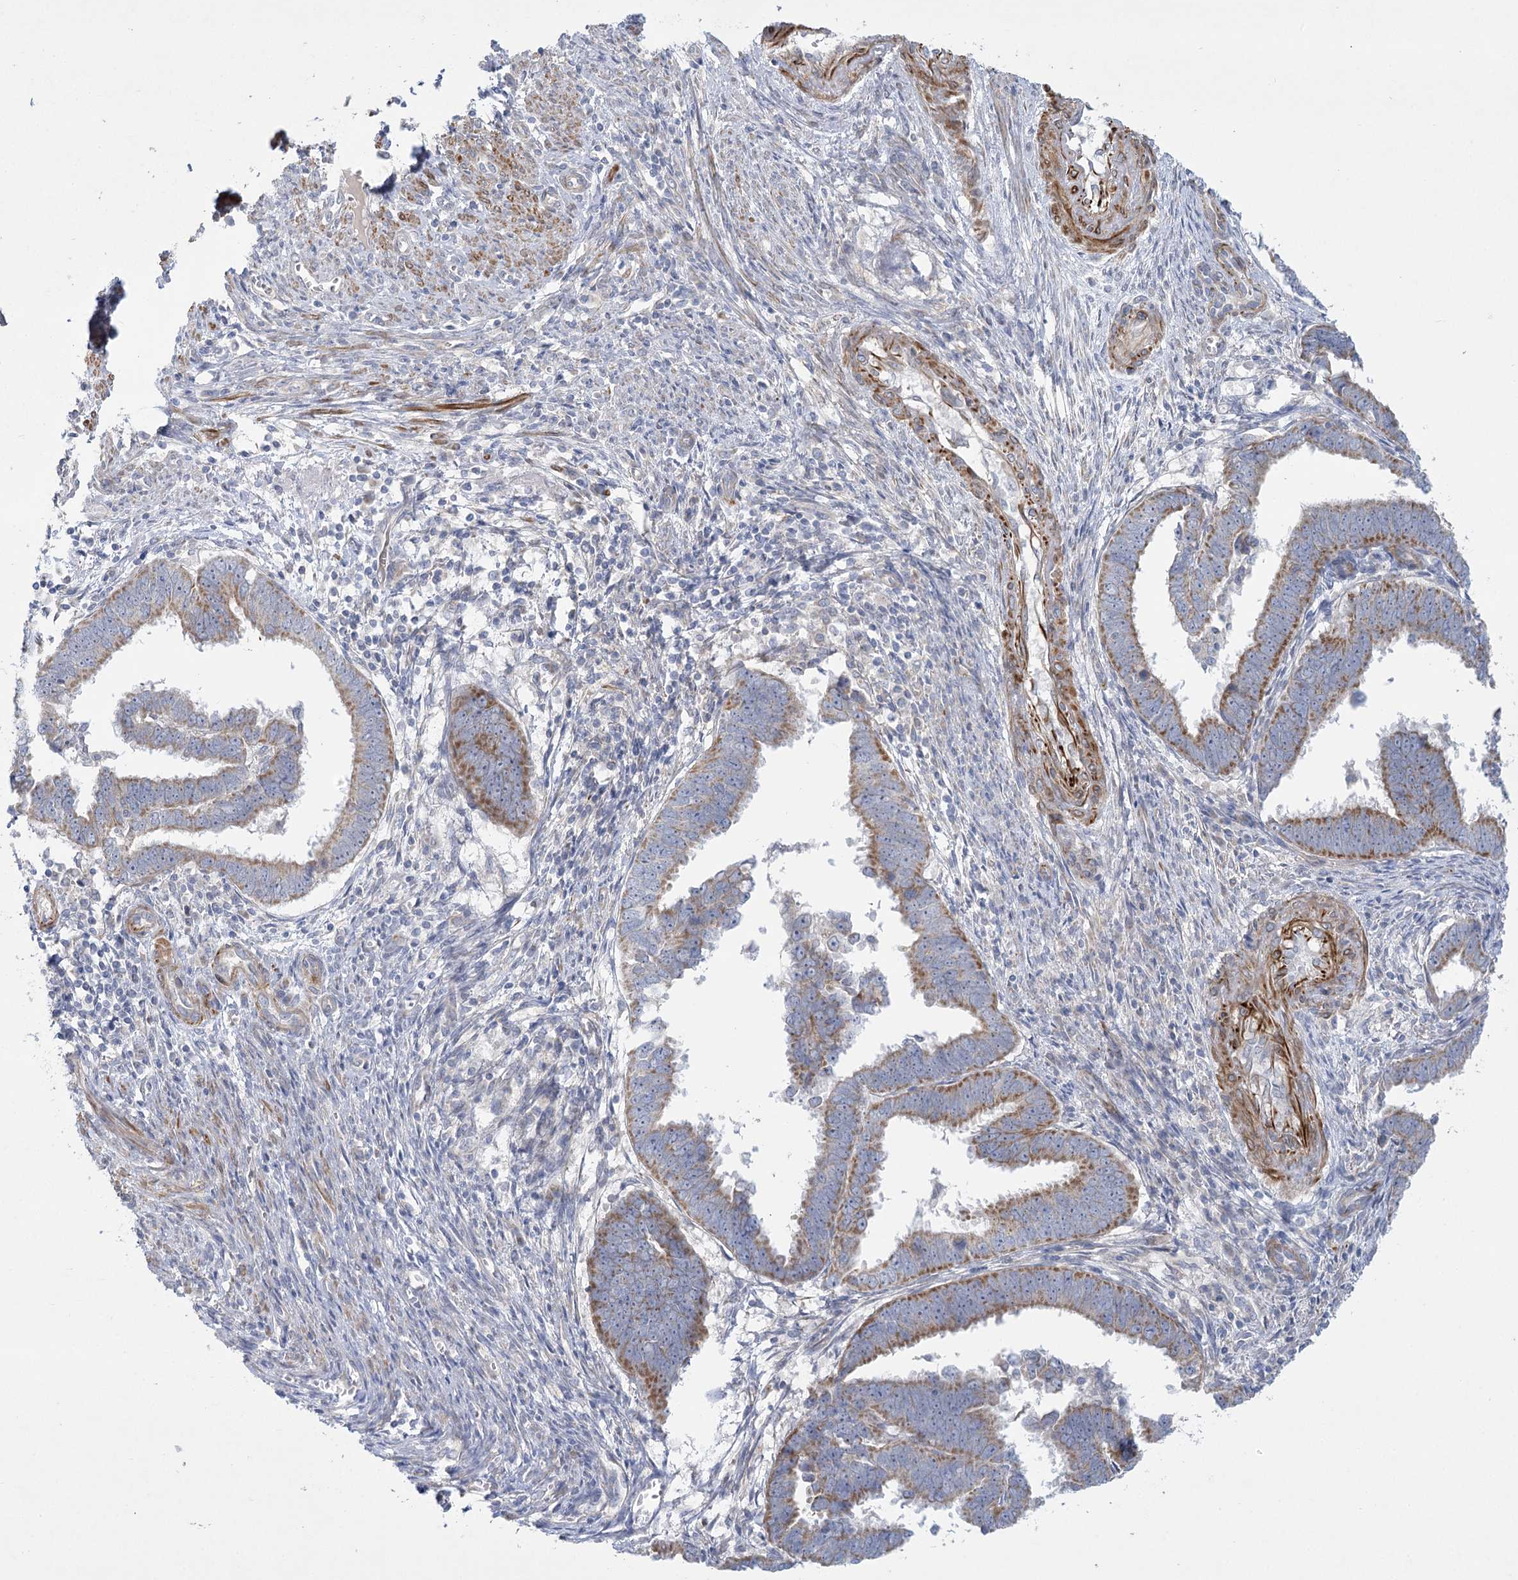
{"staining": {"intensity": "moderate", "quantity": ">75%", "location": "cytoplasmic/membranous"}, "tissue": "endometrial cancer", "cell_type": "Tumor cells", "image_type": "cancer", "snomed": [{"axis": "morphology", "description": "Adenocarcinoma, NOS"}, {"axis": "topography", "description": "Endometrium"}], "caption": "Human adenocarcinoma (endometrial) stained with a brown dye exhibits moderate cytoplasmic/membranous positive positivity in approximately >75% of tumor cells.", "gene": "DHTKD1", "patient": {"sex": "female", "age": 75}}